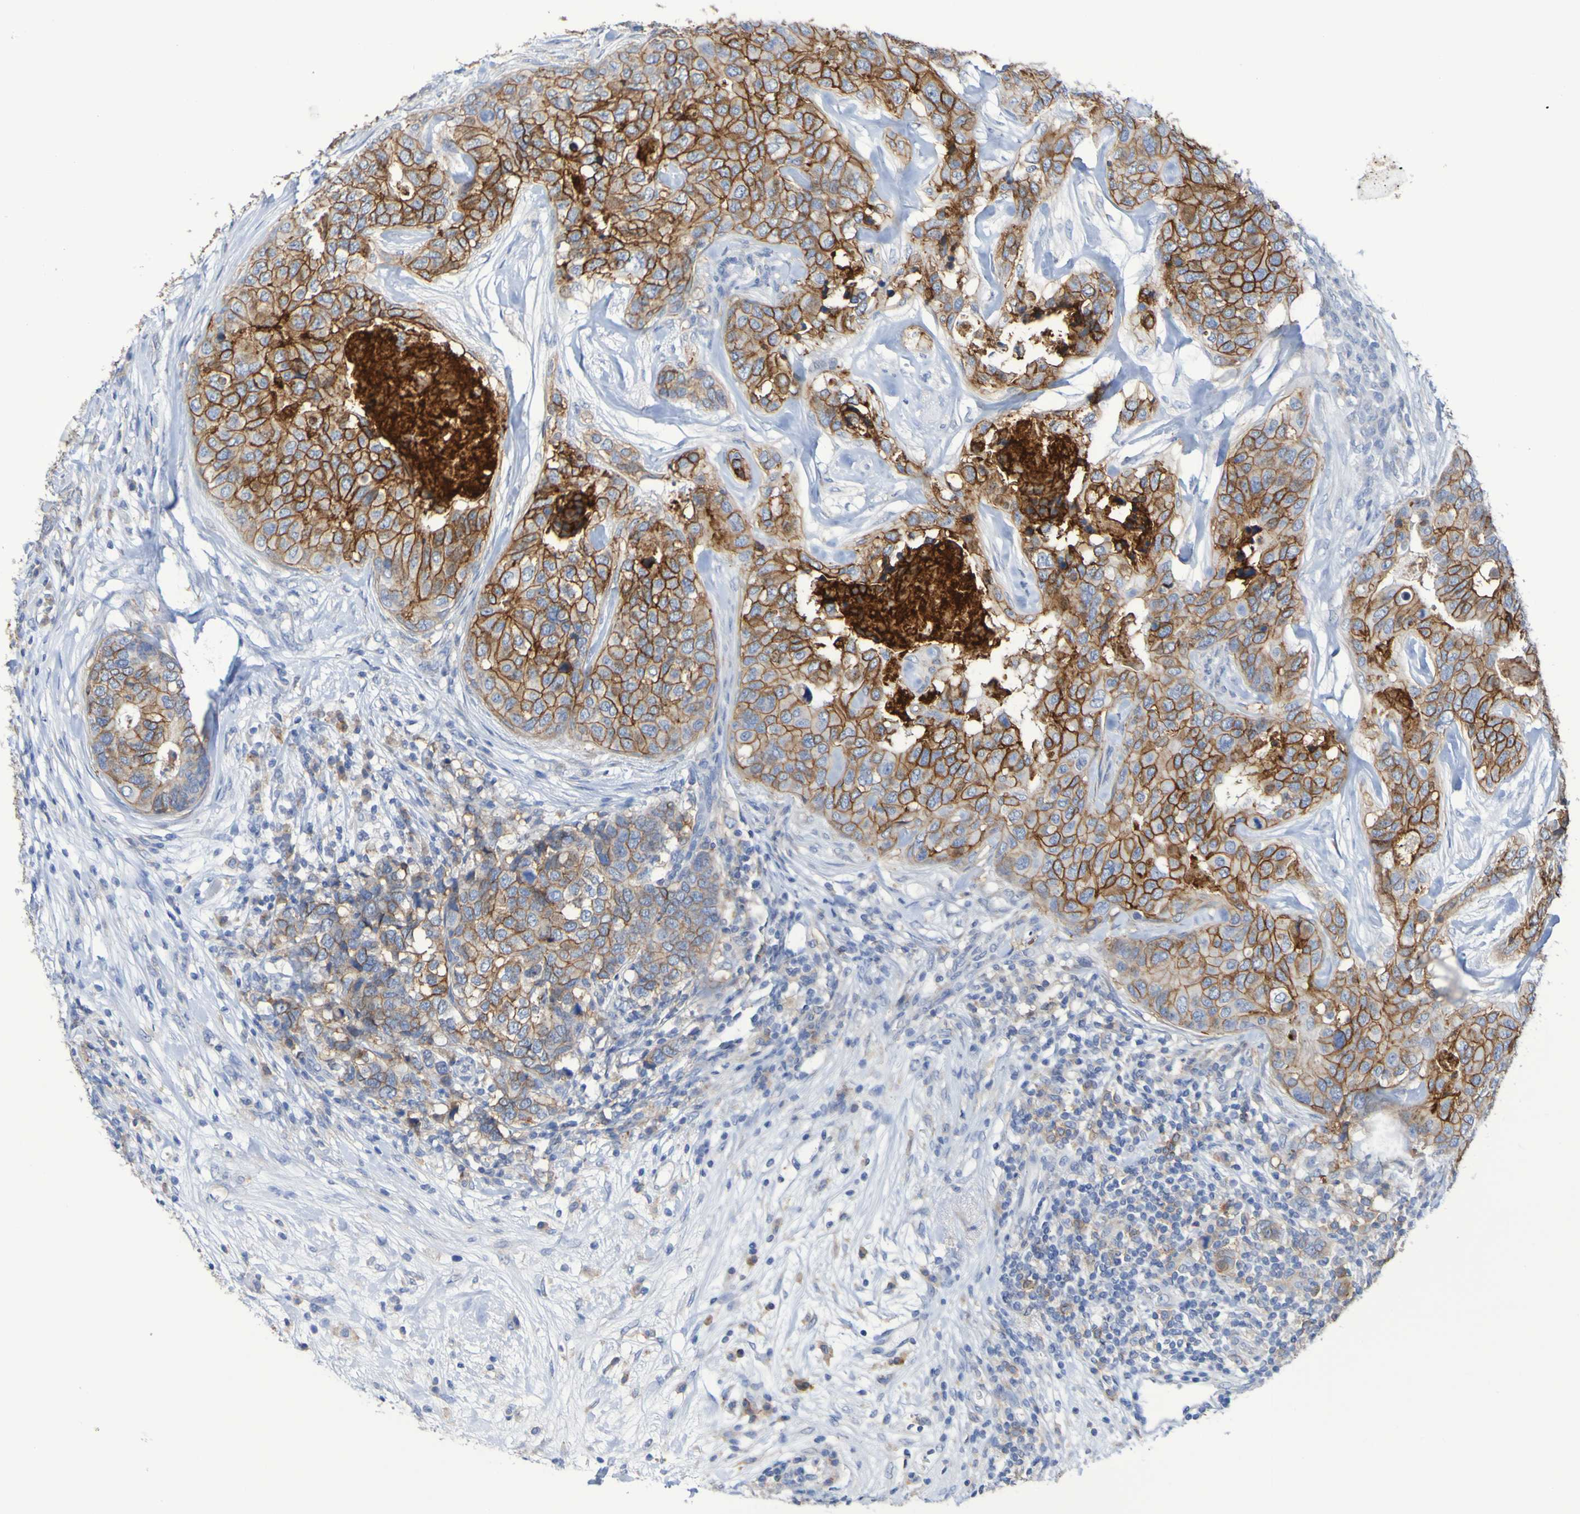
{"staining": {"intensity": "moderate", "quantity": ">75%", "location": "cytoplasmic/membranous"}, "tissue": "breast cancer", "cell_type": "Tumor cells", "image_type": "cancer", "snomed": [{"axis": "morphology", "description": "Lobular carcinoma"}, {"axis": "topography", "description": "Breast"}], "caption": "Breast cancer (lobular carcinoma) stained for a protein reveals moderate cytoplasmic/membranous positivity in tumor cells. The staining is performed using DAB brown chromogen to label protein expression. The nuclei are counter-stained blue using hematoxylin.", "gene": "SLC3A2", "patient": {"sex": "female", "age": 59}}